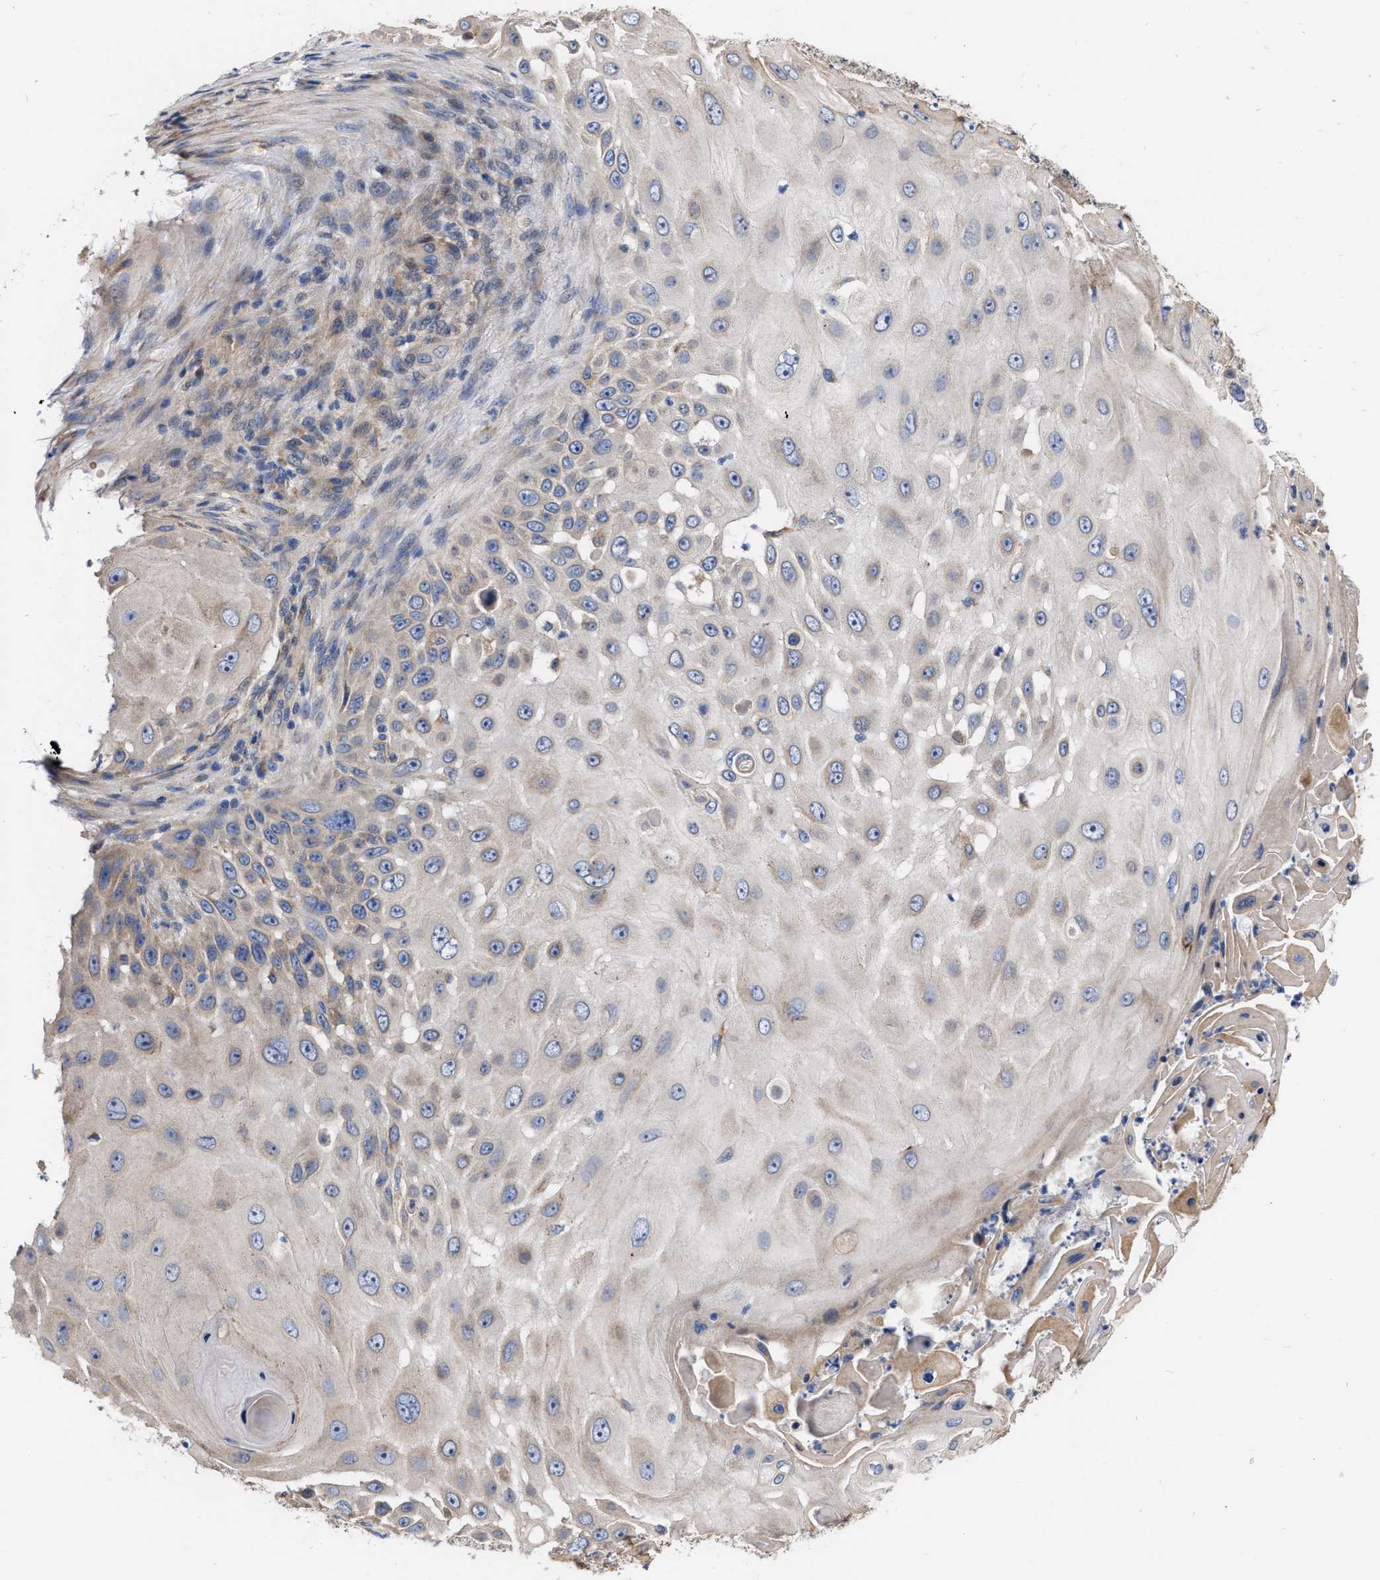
{"staining": {"intensity": "weak", "quantity": "<25%", "location": "cytoplasmic/membranous"}, "tissue": "skin cancer", "cell_type": "Tumor cells", "image_type": "cancer", "snomed": [{"axis": "morphology", "description": "Squamous cell carcinoma, NOS"}, {"axis": "topography", "description": "Skin"}], "caption": "A micrograph of skin cancer stained for a protein displays no brown staining in tumor cells. Brightfield microscopy of immunohistochemistry (IHC) stained with DAB (3,3'-diaminobenzidine) (brown) and hematoxylin (blue), captured at high magnification.", "gene": "MLST8", "patient": {"sex": "female", "age": 44}}